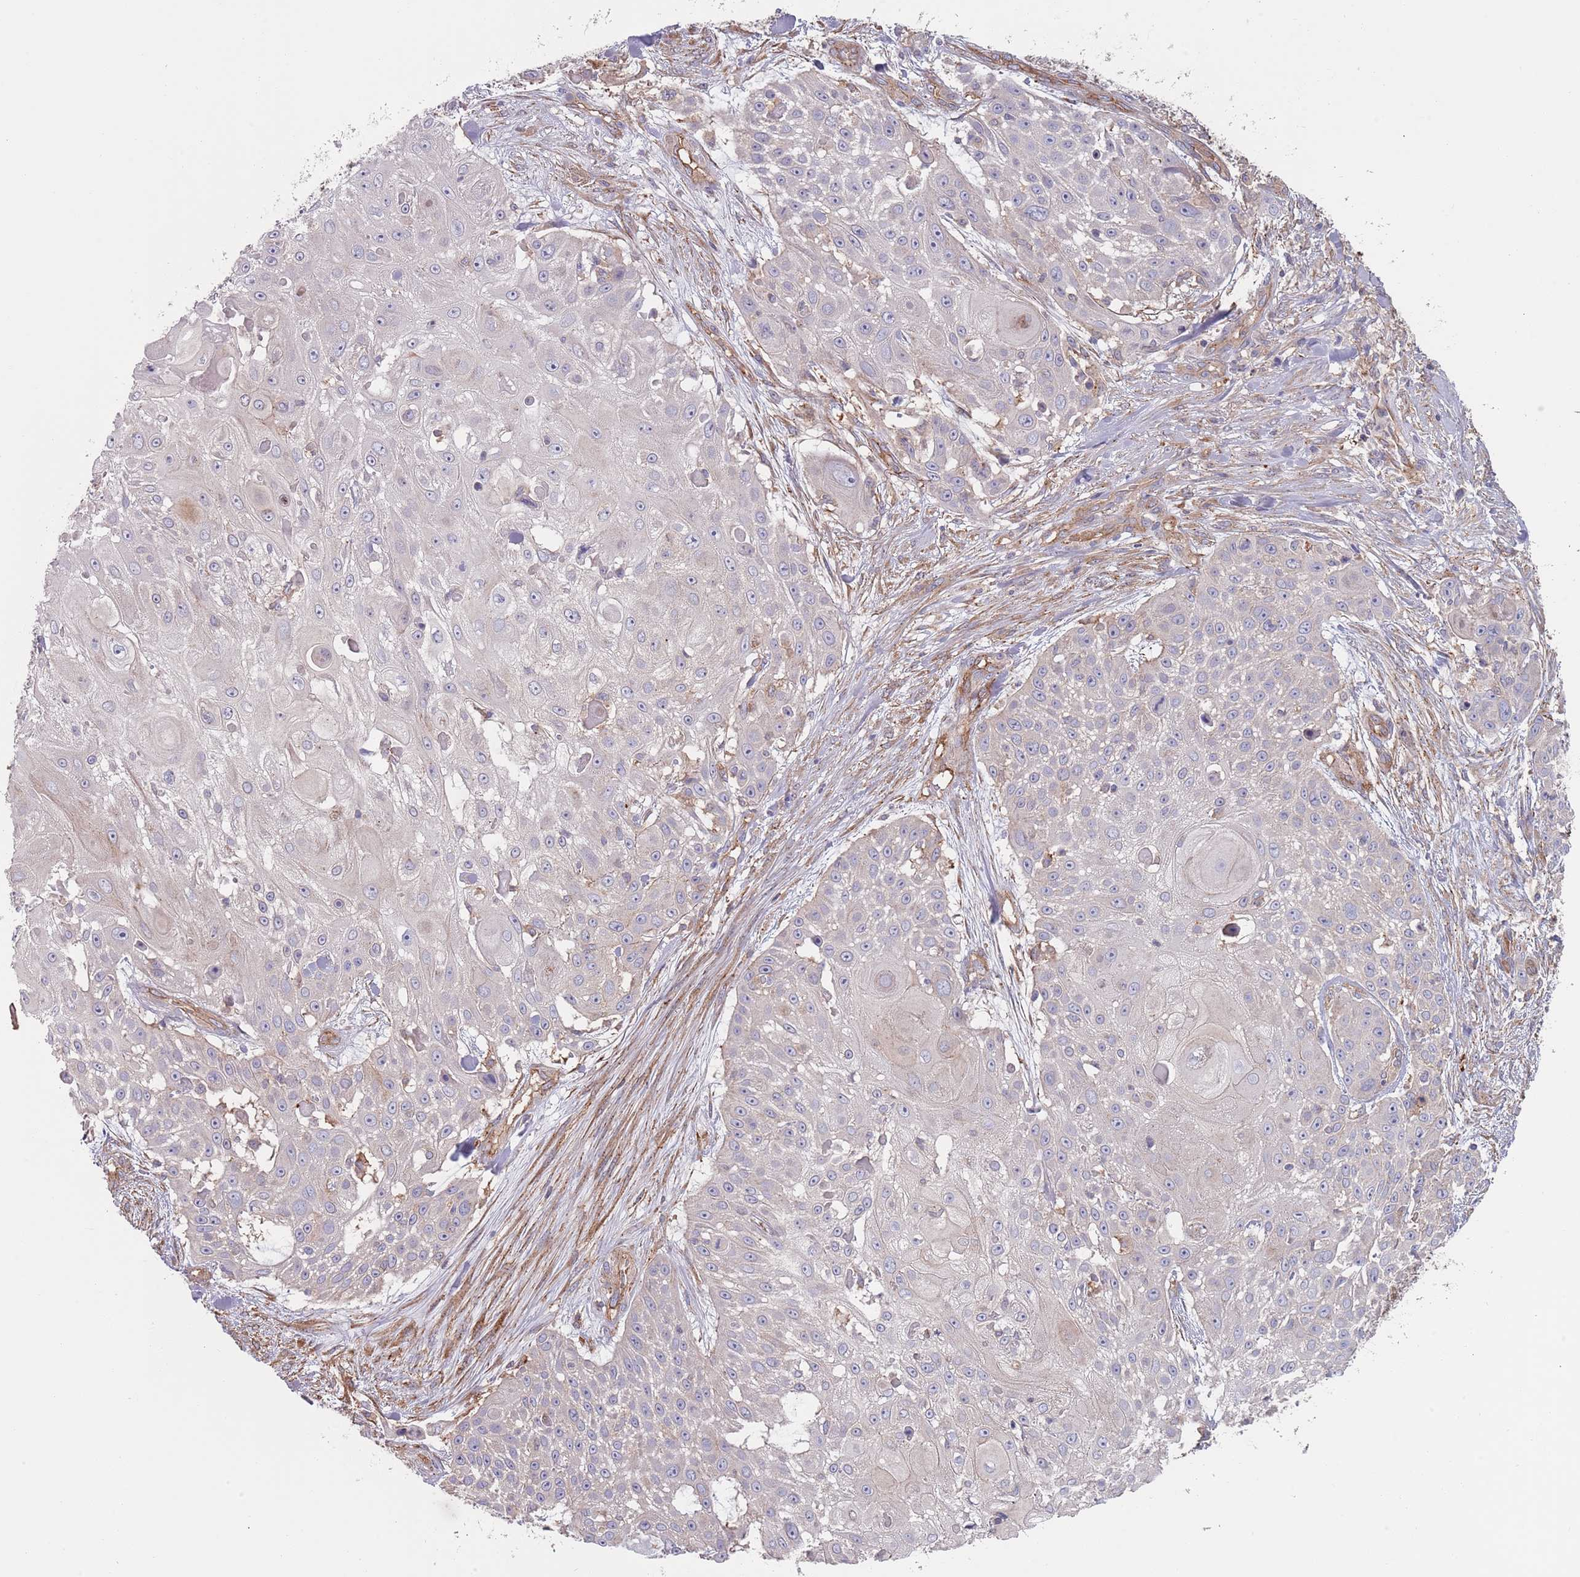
{"staining": {"intensity": "weak", "quantity": "25%-75%", "location": "cytoplasmic/membranous"}, "tissue": "skin cancer", "cell_type": "Tumor cells", "image_type": "cancer", "snomed": [{"axis": "morphology", "description": "Squamous cell carcinoma, NOS"}, {"axis": "topography", "description": "Skin"}], "caption": "Tumor cells display low levels of weak cytoplasmic/membranous expression in approximately 25%-75% of cells in skin cancer (squamous cell carcinoma). (IHC, brightfield microscopy, high magnification).", "gene": "APPL2", "patient": {"sex": "female", "age": 86}}